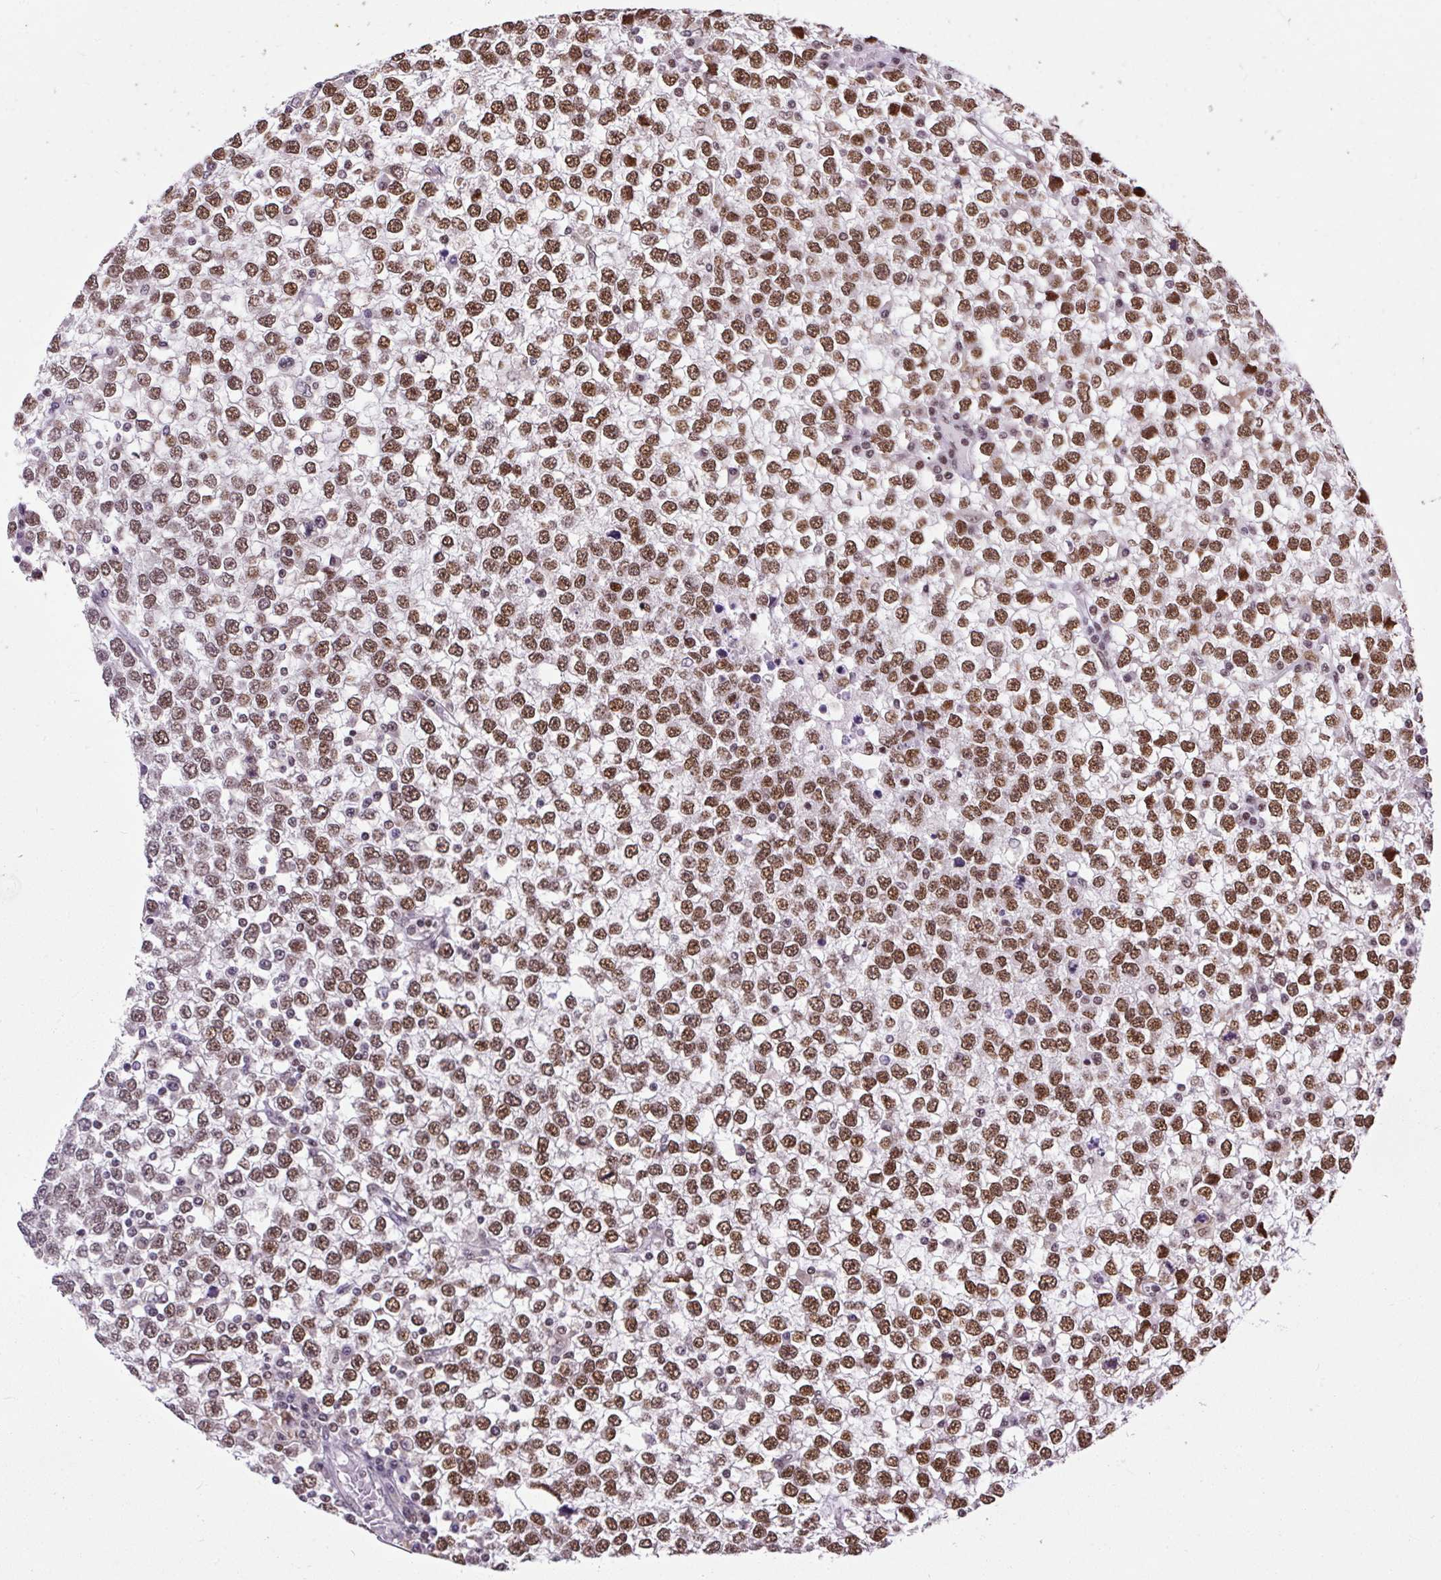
{"staining": {"intensity": "moderate", "quantity": ">75%", "location": "nuclear"}, "tissue": "testis cancer", "cell_type": "Tumor cells", "image_type": "cancer", "snomed": [{"axis": "morphology", "description": "Seminoma, NOS"}, {"axis": "topography", "description": "Testis"}], "caption": "This photomicrograph shows testis cancer (seminoma) stained with immunohistochemistry to label a protein in brown. The nuclear of tumor cells show moderate positivity for the protein. Nuclei are counter-stained blue.", "gene": "ZNF672", "patient": {"sex": "male", "age": 65}}